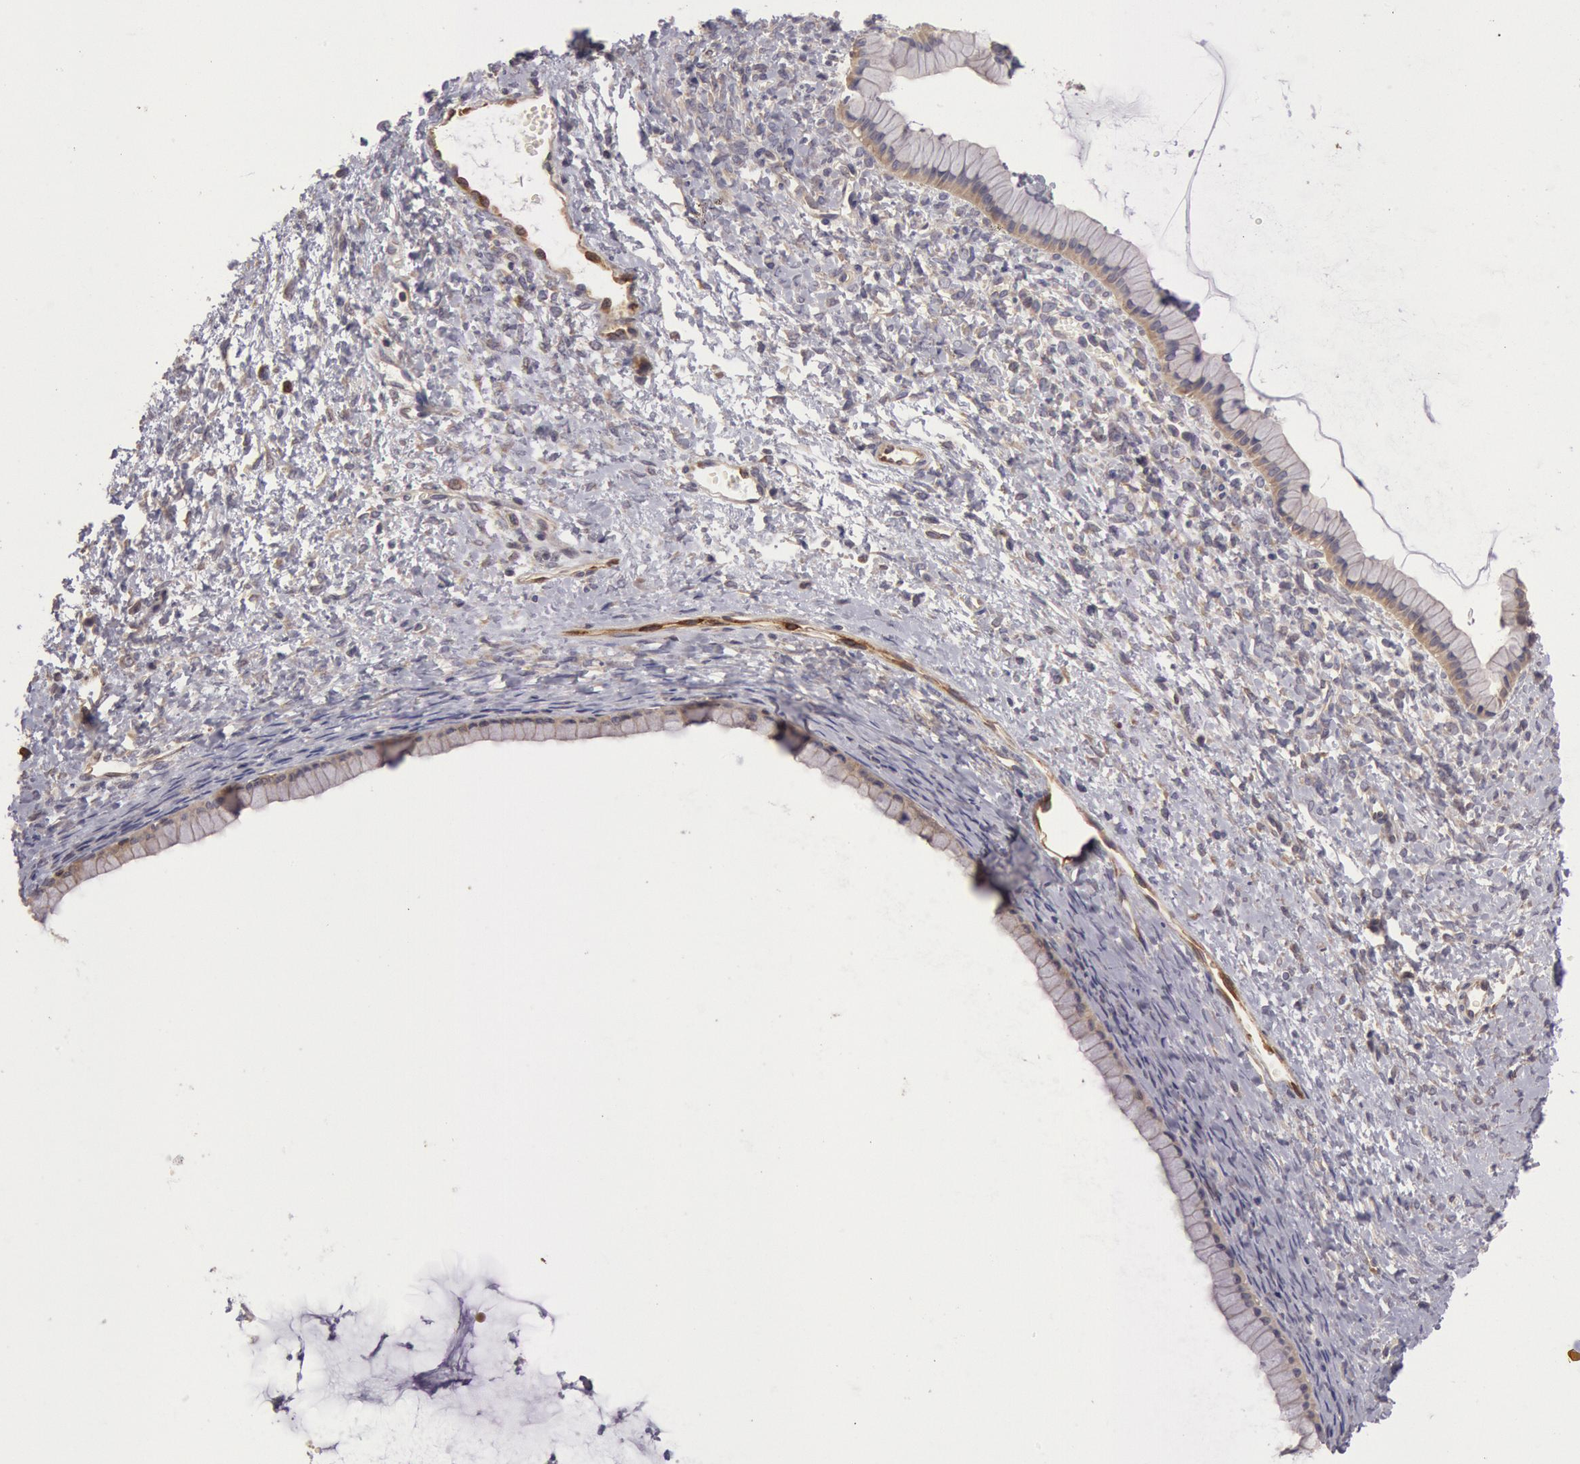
{"staining": {"intensity": "weak", "quantity": ">75%", "location": "cytoplasmic/membranous"}, "tissue": "ovarian cancer", "cell_type": "Tumor cells", "image_type": "cancer", "snomed": [{"axis": "morphology", "description": "Cystadenocarcinoma, mucinous, NOS"}, {"axis": "topography", "description": "Ovary"}], "caption": "Ovarian cancer (mucinous cystadenocarcinoma) stained for a protein (brown) shows weak cytoplasmic/membranous positive expression in about >75% of tumor cells.", "gene": "NMT2", "patient": {"sex": "female", "age": 25}}